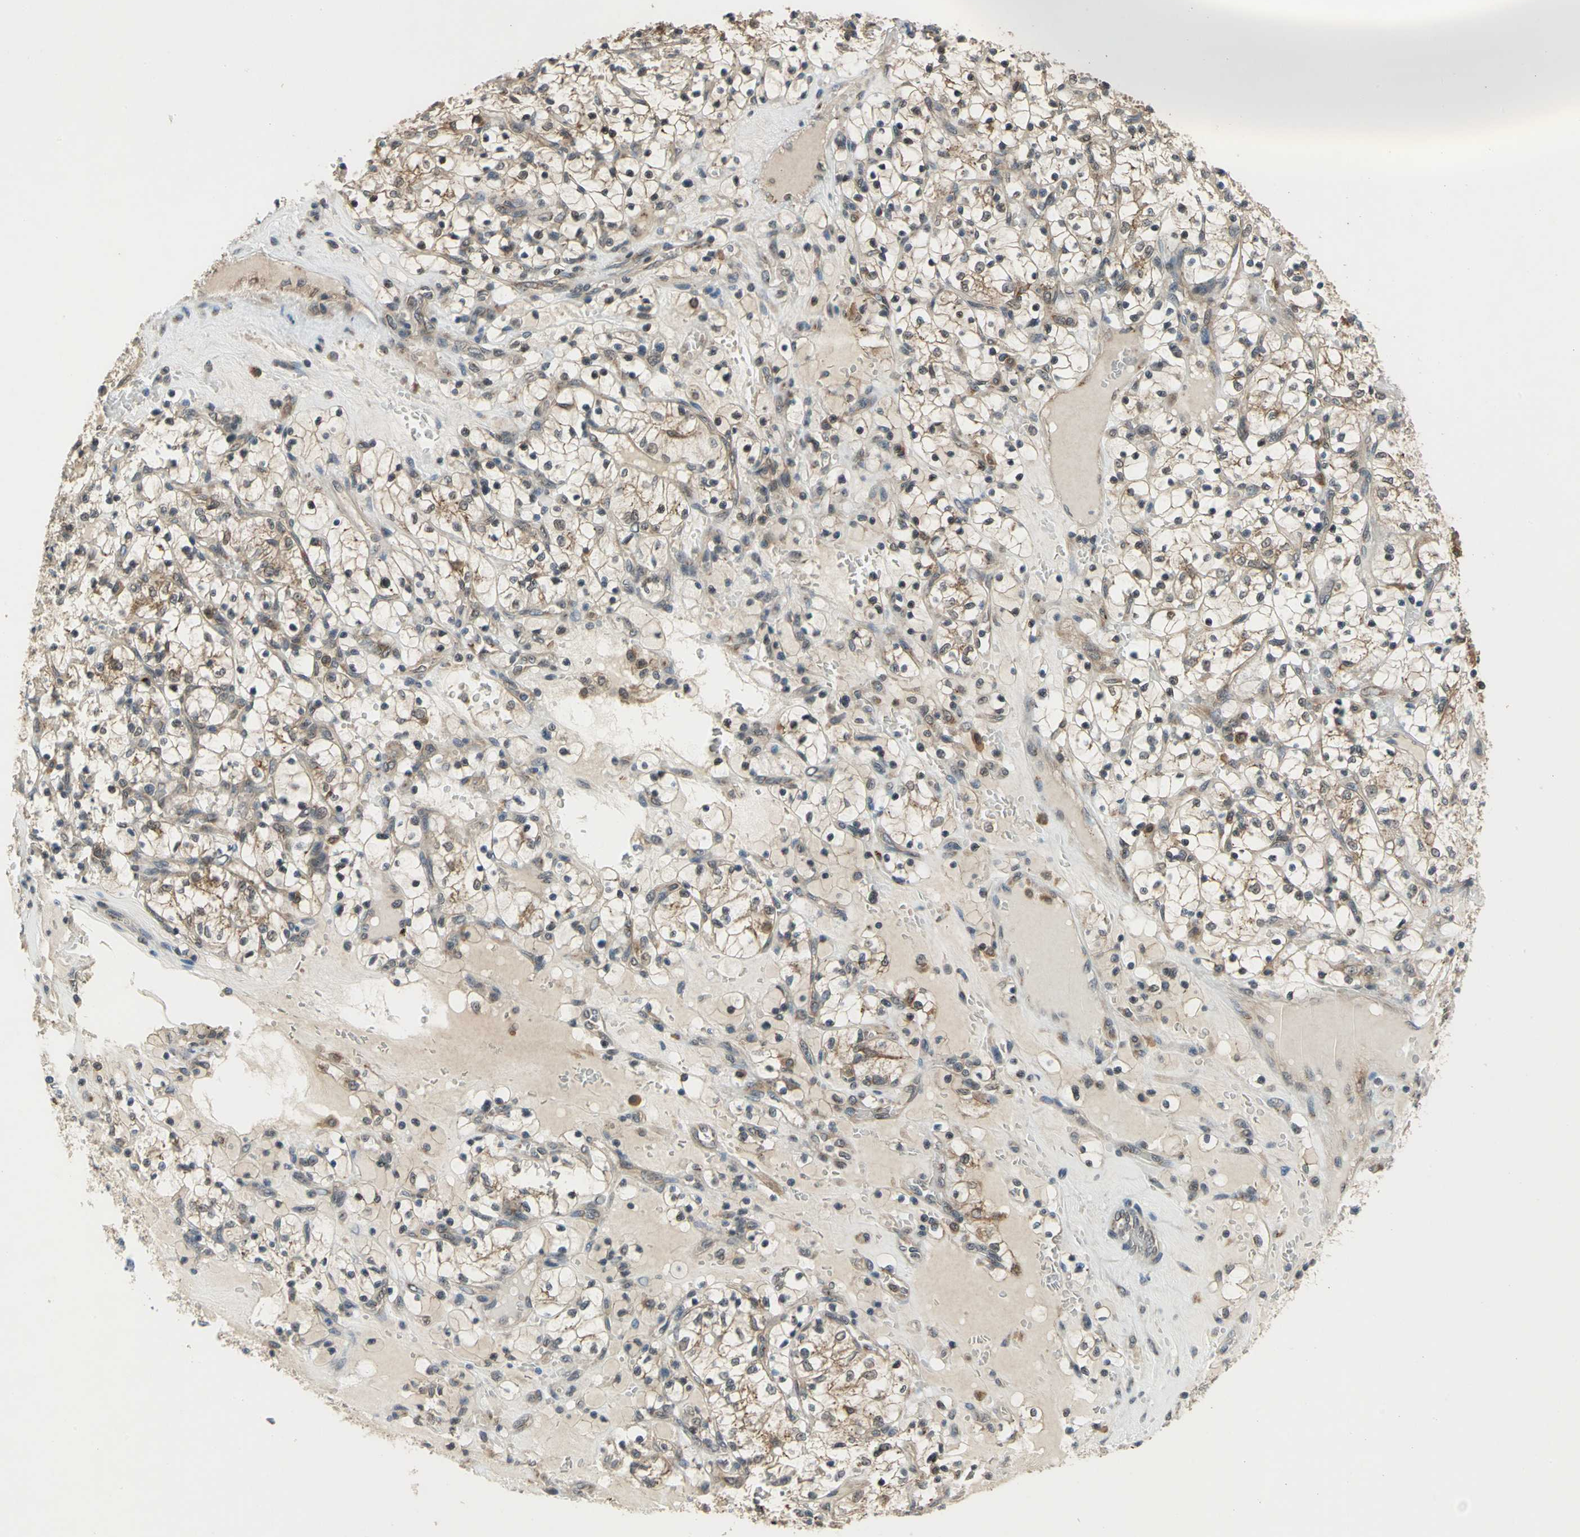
{"staining": {"intensity": "moderate", "quantity": ">75%", "location": "cytoplasmic/membranous,nuclear"}, "tissue": "renal cancer", "cell_type": "Tumor cells", "image_type": "cancer", "snomed": [{"axis": "morphology", "description": "Adenocarcinoma, NOS"}, {"axis": "topography", "description": "Kidney"}], "caption": "A medium amount of moderate cytoplasmic/membranous and nuclear positivity is identified in approximately >75% of tumor cells in renal adenocarcinoma tissue. (Stains: DAB (3,3'-diaminobenzidine) in brown, nuclei in blue, Microscopy: brightfield microscopy at high magnification).", "gene": "NFKBIE", "patient": {"sex": "female", "age": 69}}